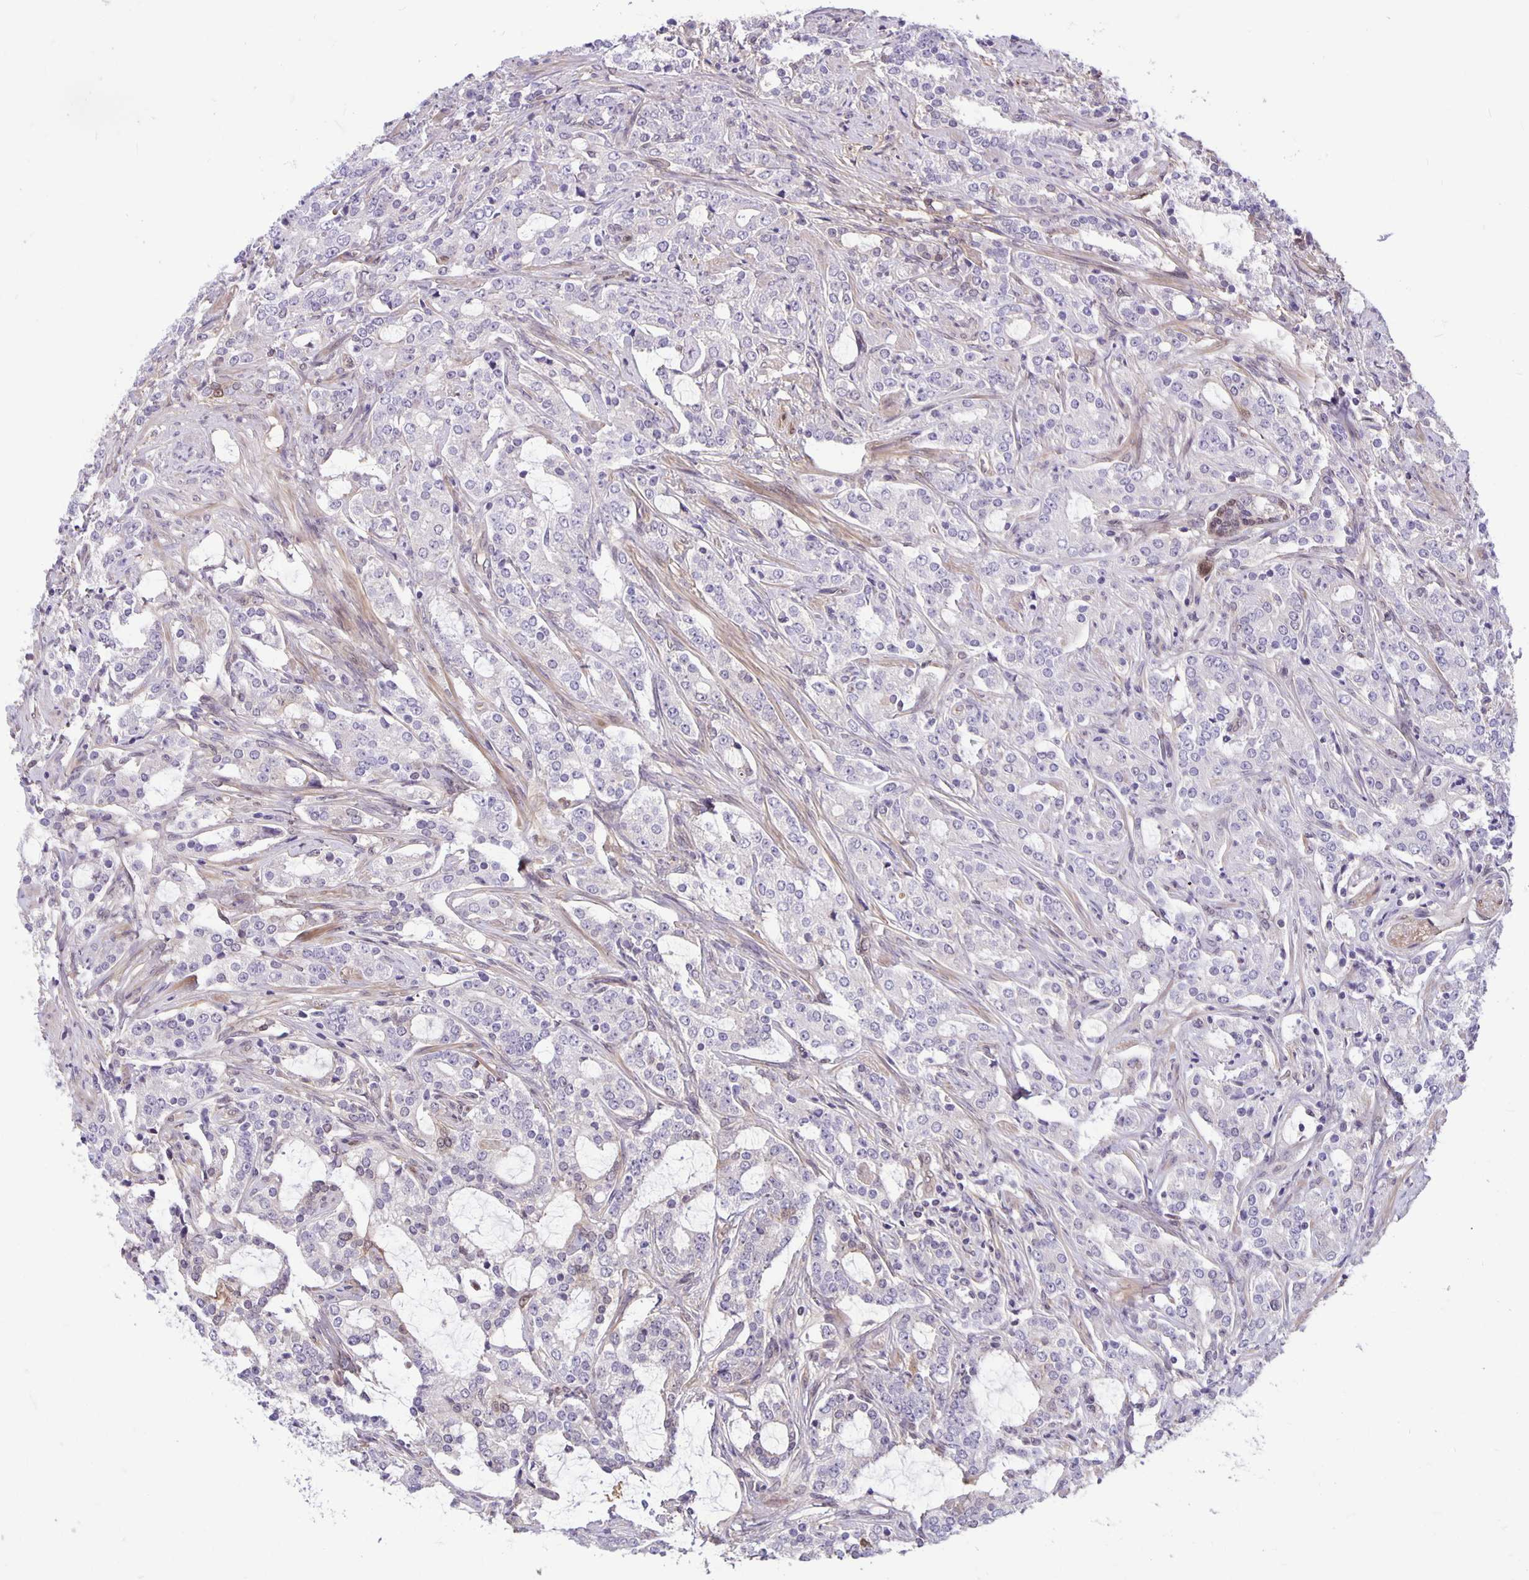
{"staining": {"intensity": "negative", "quantity": "none", "location": "none"}, "tissue": "prostate cancer", "cell_type": "Tumor cells", "image_type": "cancer", "snomed": [{"axis": "morphology", "description": "Adenocarcinoma, Medium grade"}, {"axis": "topography", "description": "Prostate"}], "caption": "Immunohistochemical staining of prostate adenocarcinoma (medium-grade) reveals no significant staining in tumor cells. Brightfield microscopy of immunohistochemistry (IHC) stained with DAB (3,3'-diaminobenzidine) (brown) and hematoxylin (blue), captured at high magnification.", "gene": "TAX1BP3", "patient": {"sex": "male", "age": 57}}